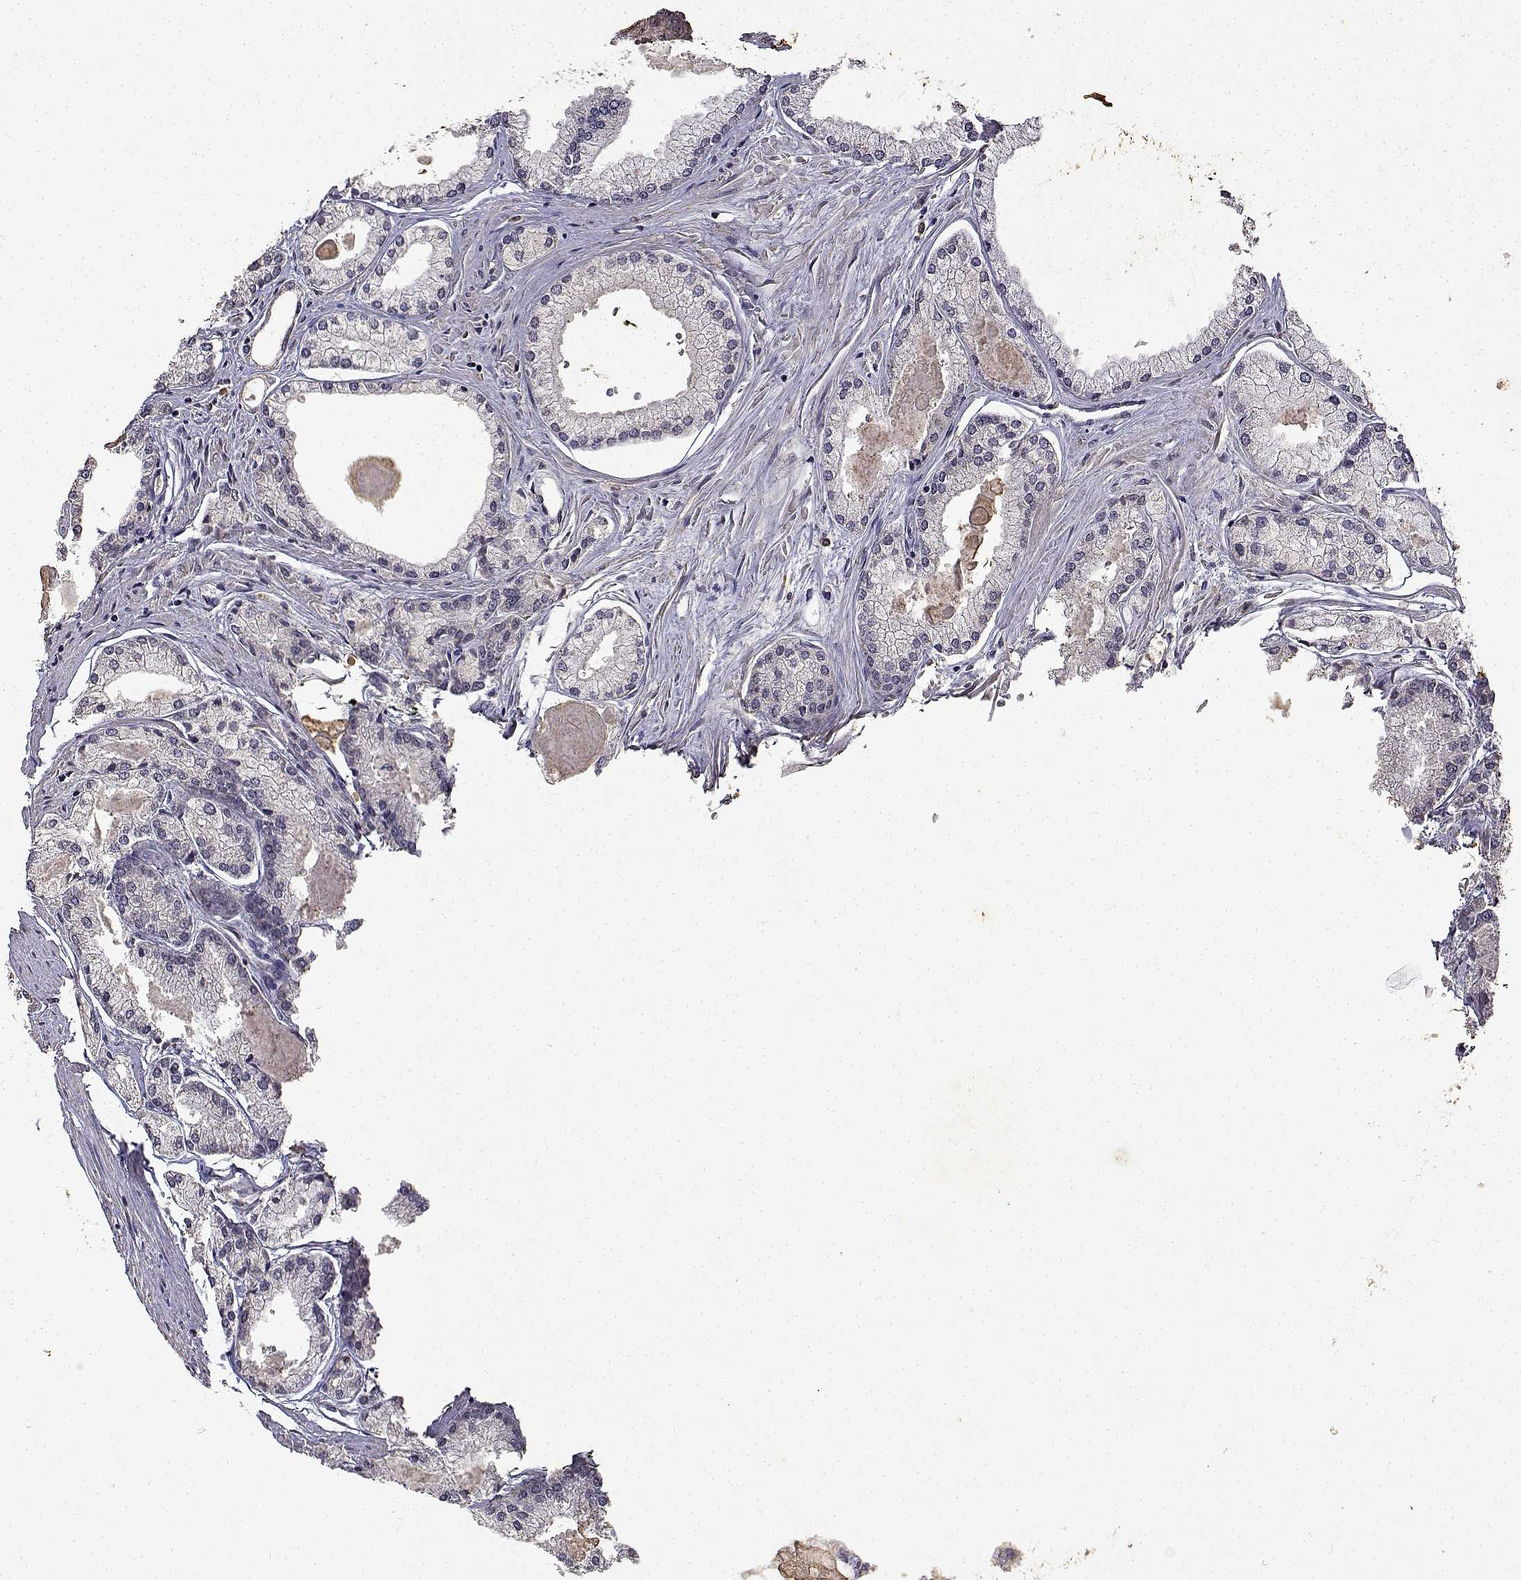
{"staining": {"intensity": "negative", "quantity": "none", "location": "none"}, "tissue": "prostate cancer", "cell_type": "Tumor cells", "image_type": "cancer", "snomed": [{"axis": "morphology", "description": "Adenocarcinoma, High grade"}, {"axis": "topography", "description": "Prostate"}], "caption": "An image of adenocarcinoma (high-grade) (prostate) stained for a protein displays no brown staining in tumor cells.", "gene": "BDNF", "patient": {"sex": "male", "age": 68}}